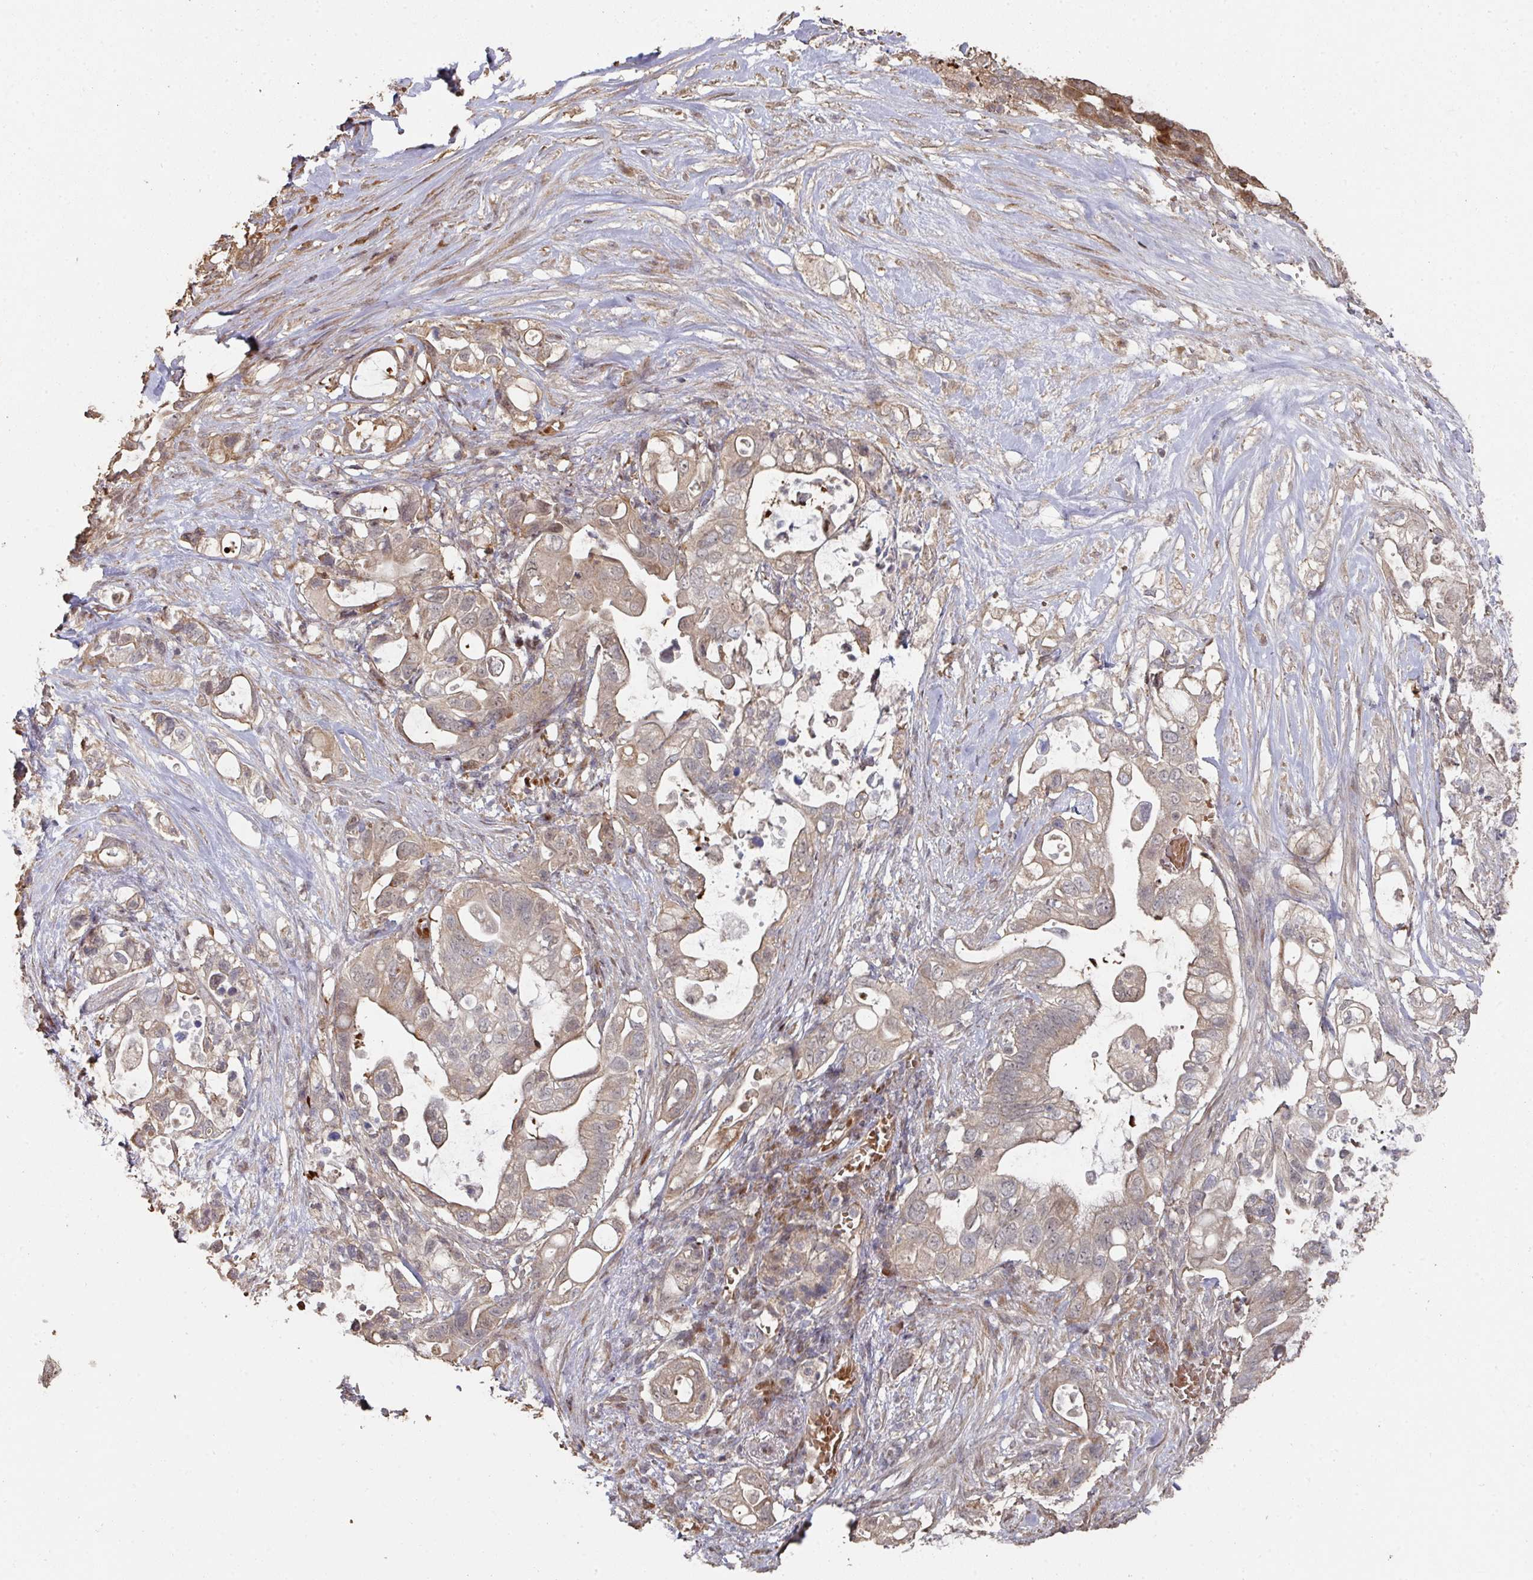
{"staining": {"intensity": "weak", "quantity": ">75%", "location": "cytoplasmic/membranous"}, "tissue": "pancreatic cancer", "cell_type": "Tumor cells", "image_type": "cancer", "snomed": [{"axis": "morphology", "description": "Adenocarcinoma, NOS"}, {"axis": "topography", "description": "Pancreas"}], "caption": "An image of pancreatic cancer (adenocarcinoma) stained for a protein exhibits weak cytoplasmic/membranous brown staining in tumor cells.", "gene": "CA7", "patient": {"sex": "female", "age": 72}}